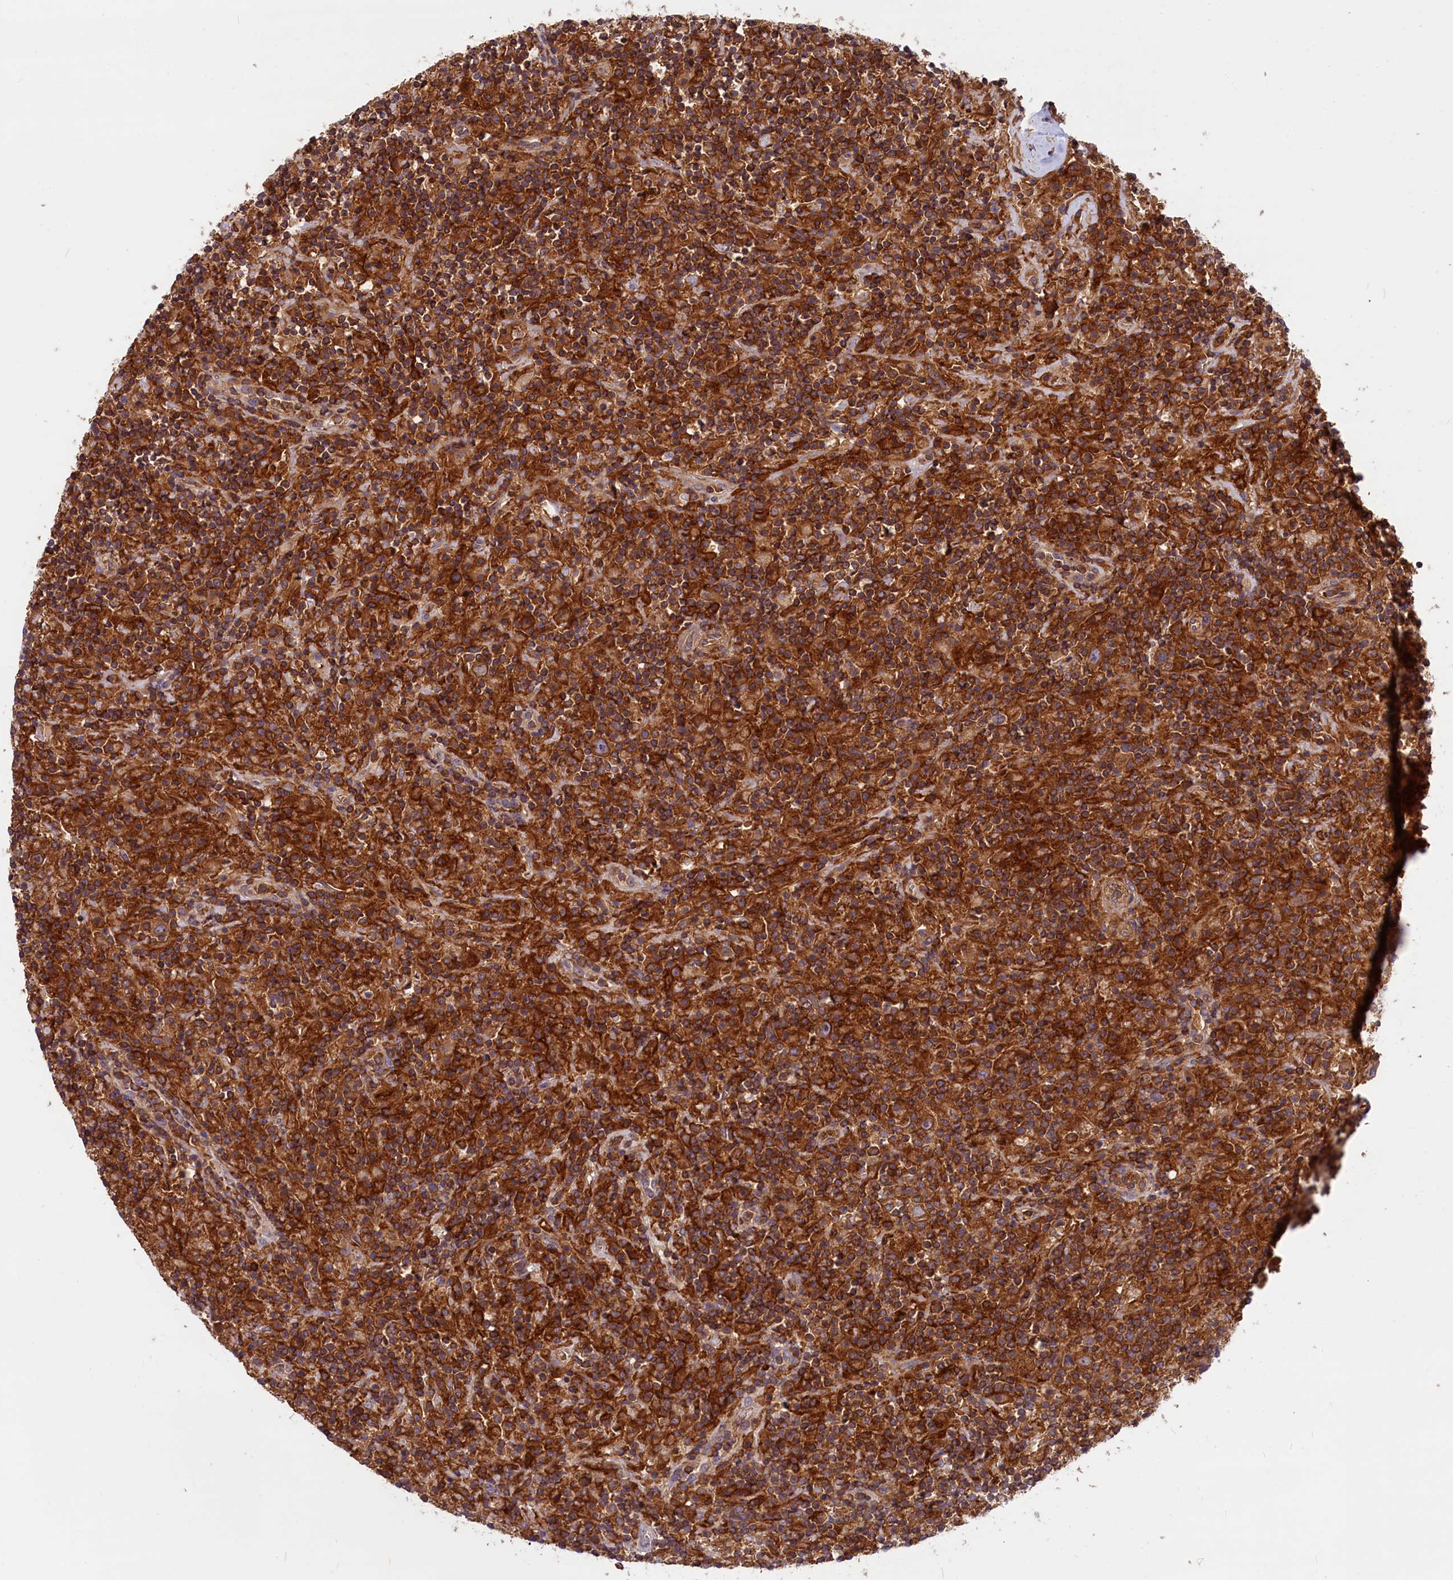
{"staining": {"intensity": "moderate", "quantity": ">75%", "location": "cytoplasmic/membranous"}, "tissue": "lymphoma", "cell_type": "Tumor cells", "image_type": "cancer", "snomed": [{"axis": "morphology", "description": "Hodgkin's disease, NOS"}, {"axis": "topography", "description": "Lymph node"}], "caption": "There is medium levels of moderate cytoplasmic/membranous expression in tumor cells of Hodgkin's disease, as demonstrated by immunohistochemical staining (brown color).", "gene": "MYO9B", "patient": {"sex": "male", "age": 70}}